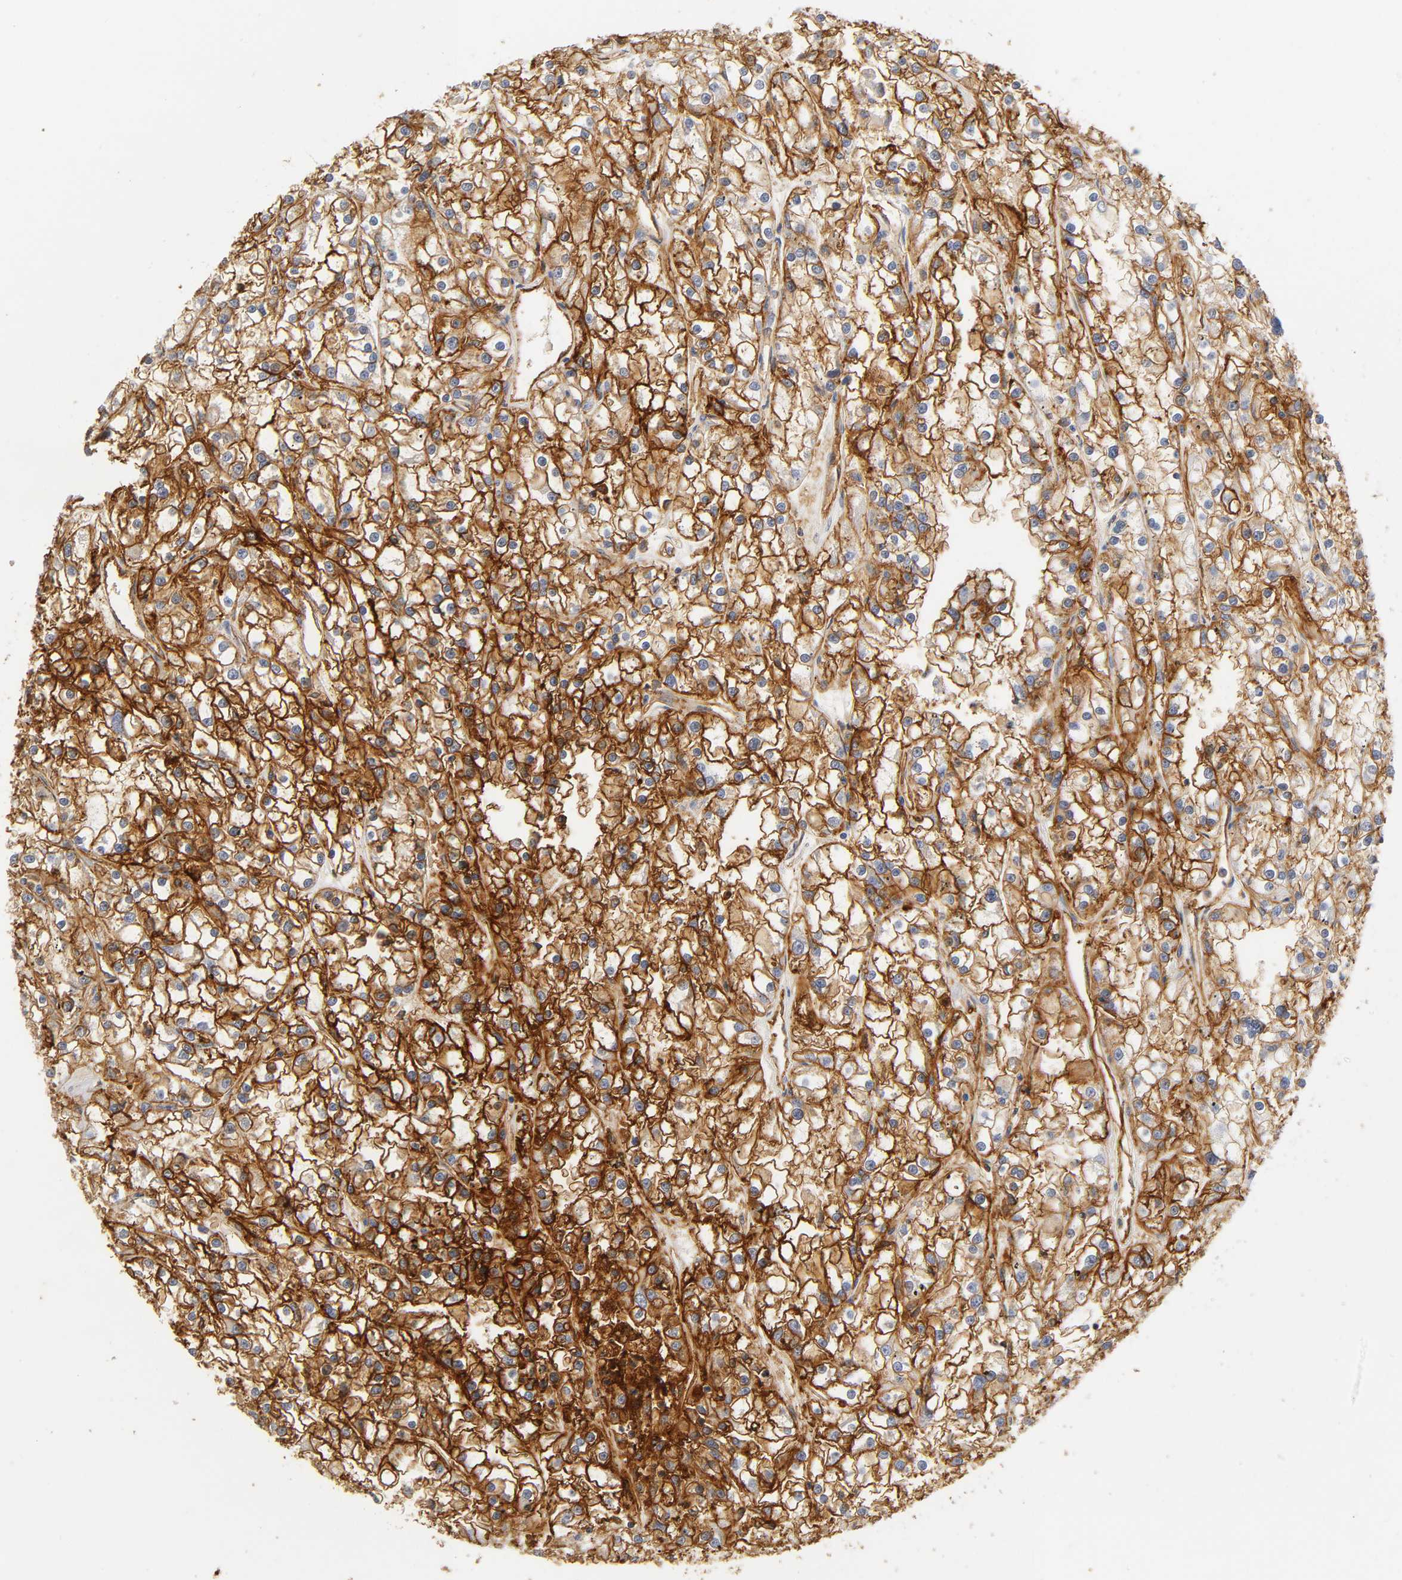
{"staining": {"intensity": "strong", "quantity": ">75%", "location": "cytoplasmic/membranous"}, "tissue": "renal cancer", "cell_type": "Tumor cells", "image_type": "cancer", "snomed": [{"axis": "morphology", "description": "Adenocarcinoma, NOS"}, {"axis": "topography", "description": "Kidney"}], "caption": "Human adenocarcinoma (renal) stained for a protein (brown) demonstrates strong cytoplasmic/membranous positive positivity in about >75% of tumor cells.", "gene": "ICAM1", "patient": {"sex": "female", "age": 52}}